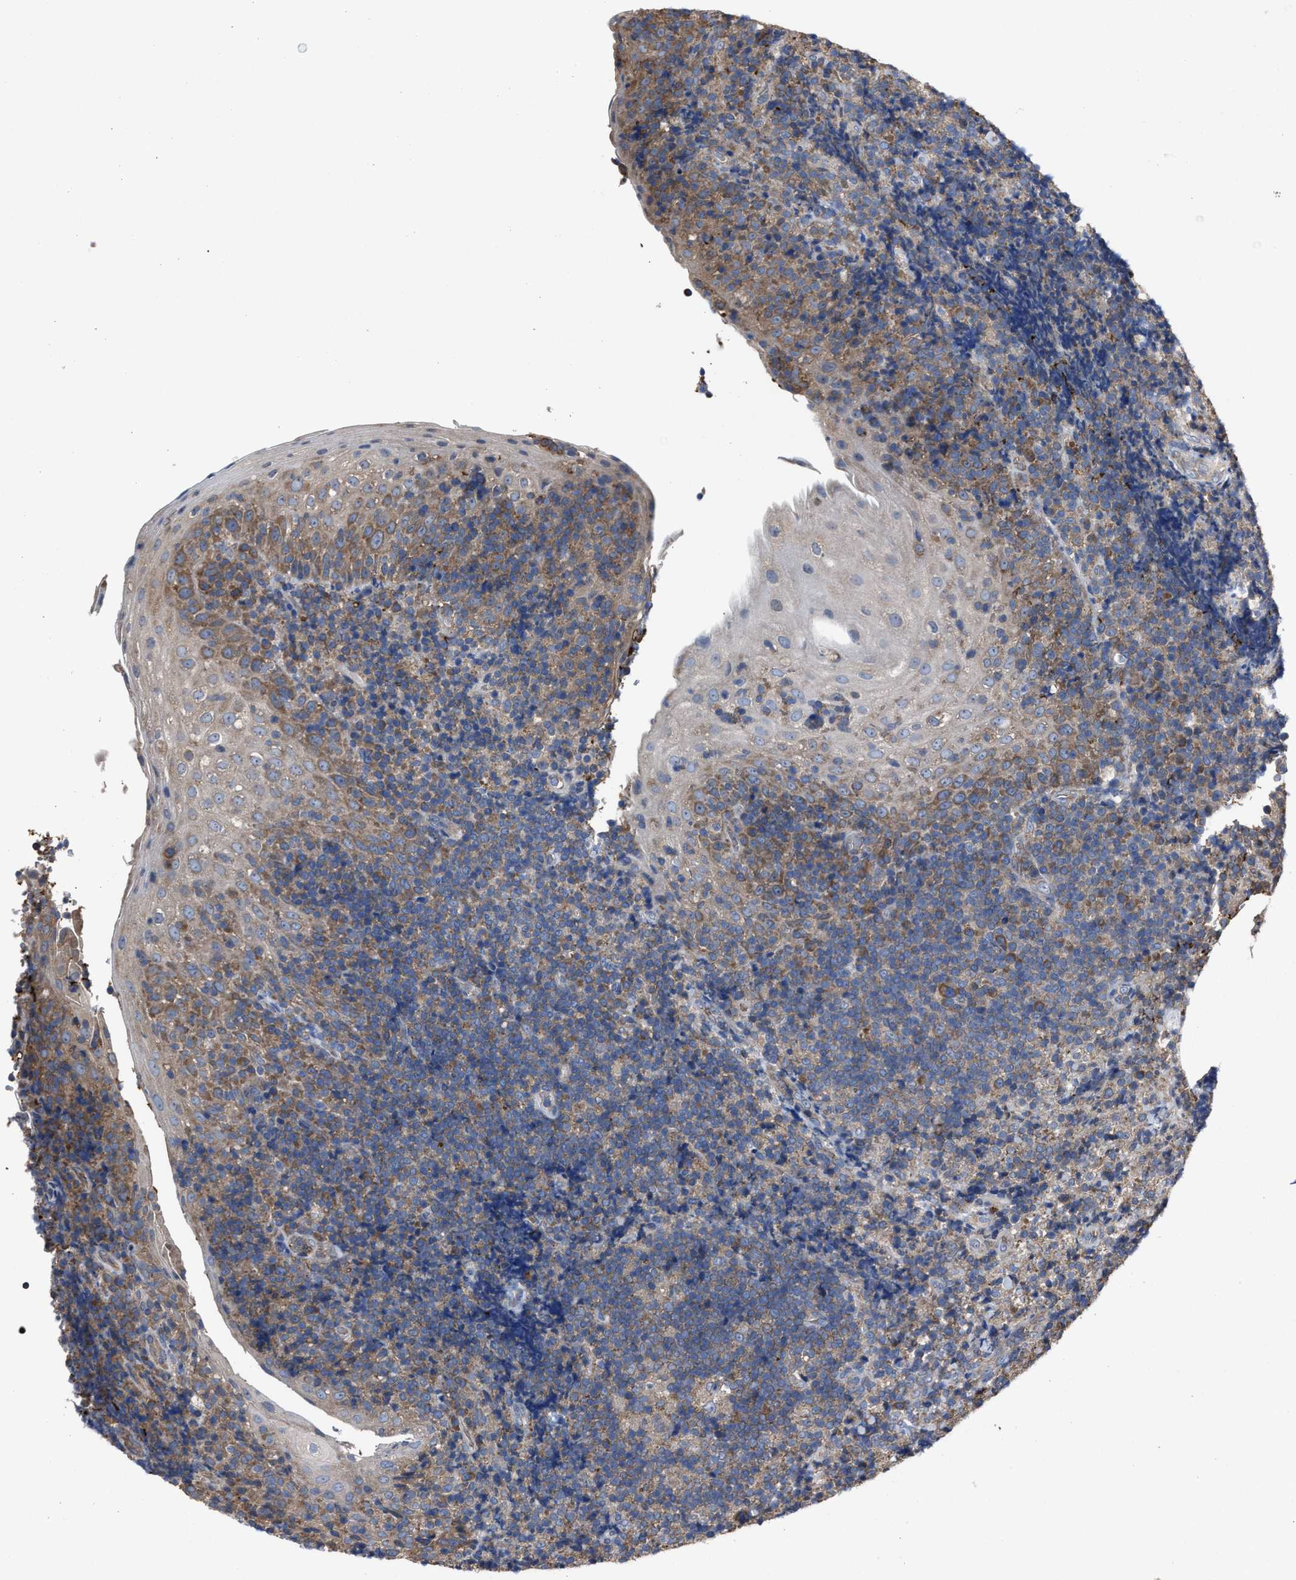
{"staining": {"intensity": "moderate", "quantity": "25%-75%", "location": "cytoplasmic/membranous"}, "tissue": "tonsil", "cell_type": "Germinal center cells", "image_type": "normal", "snomed": [{"axis": "morphology", "description": "Normal tissue, NOS"}, {"axis": "topography", "description": "Tonsil"}], "caption": "IHC (DAB (3,3'-diaminobenzidine)) staining of unremarkable tonsil demonstrates moderate cytoplasmic/membranous protein expression in approximately 25%-75% of germinal center cells.", "gene": "UPF1", "patient": {"sex": "male", "age": 37}}